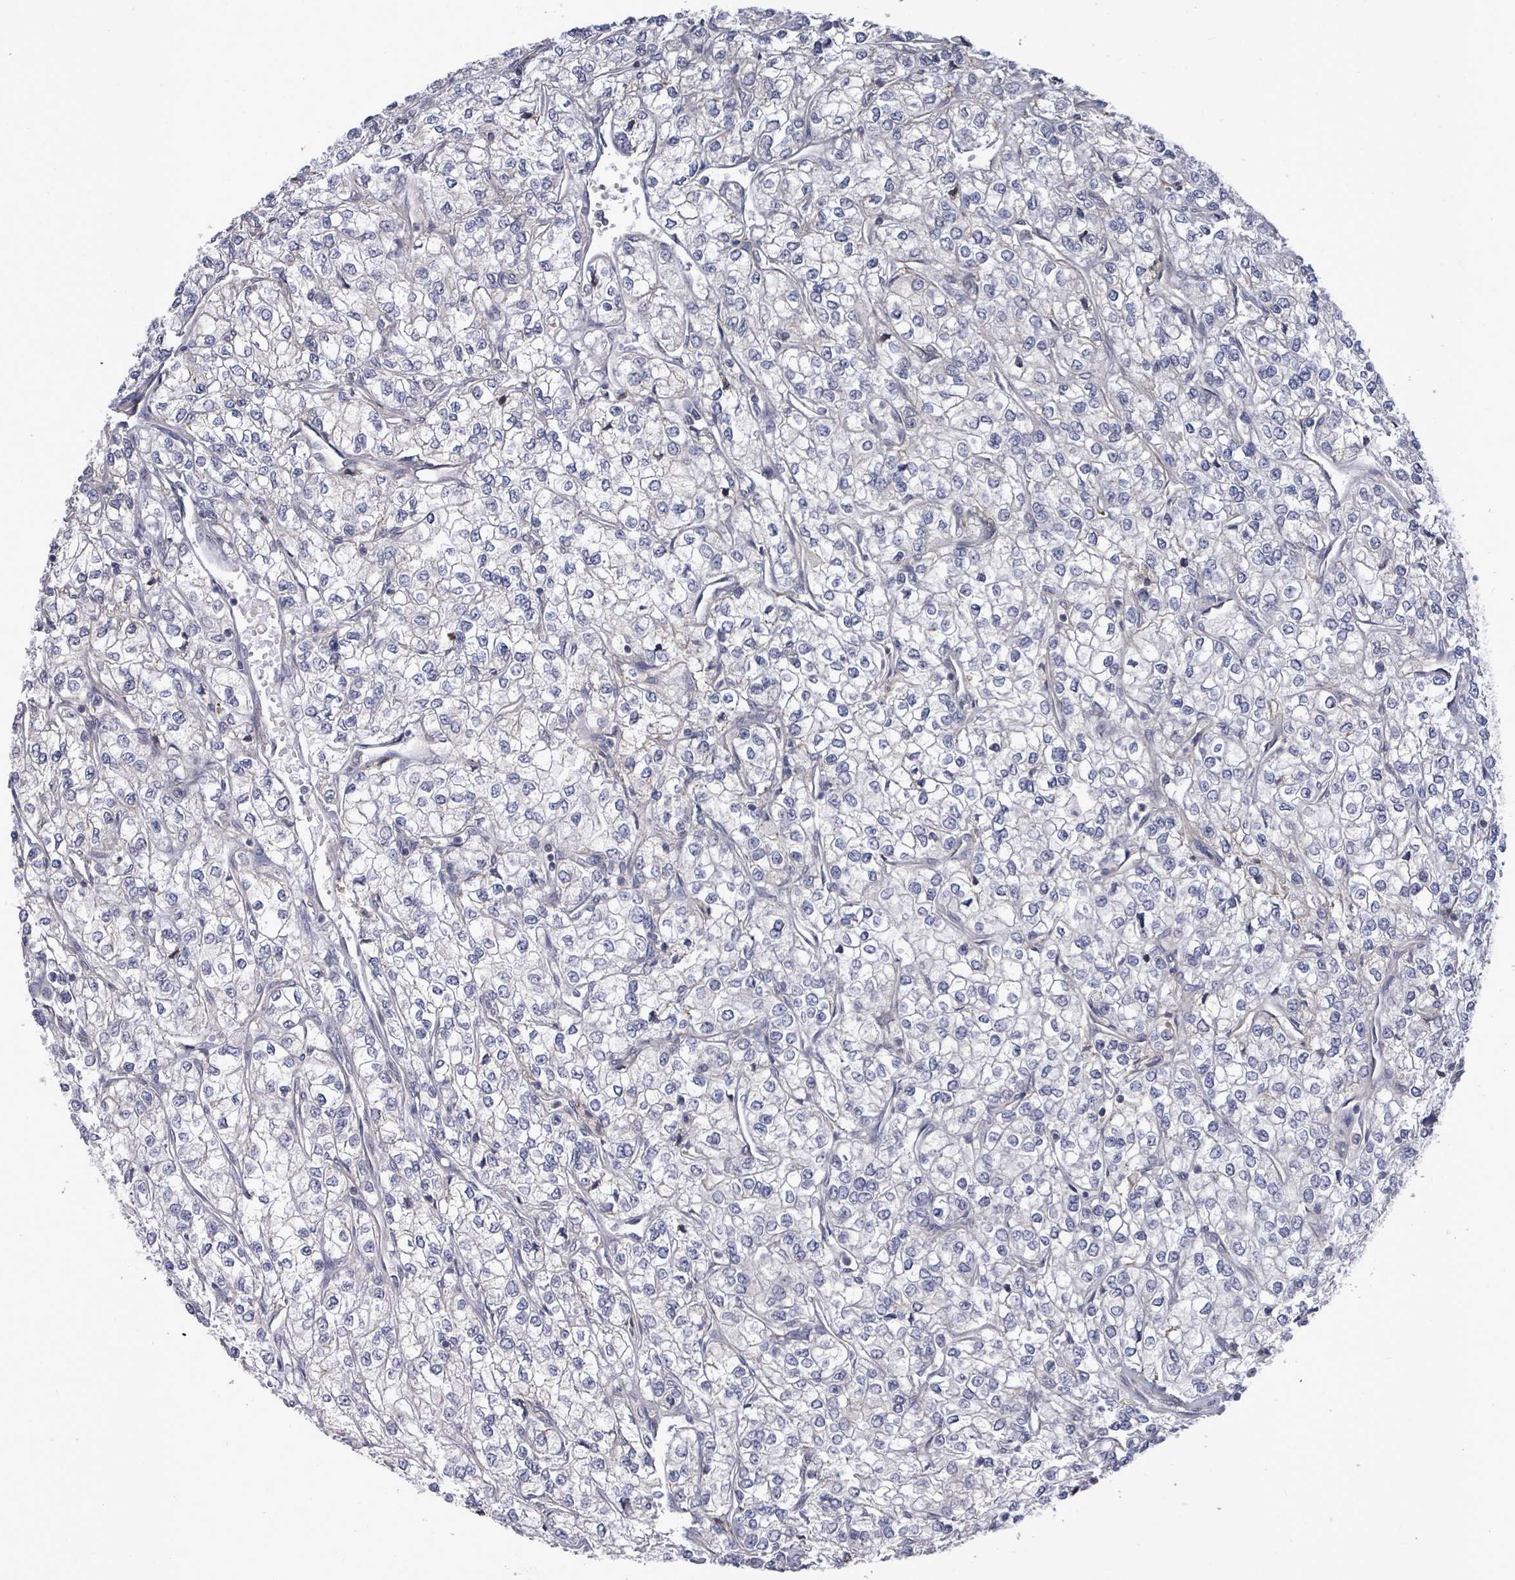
{"staining": {"intensity": "negative", "quantity": "none", "location": "none"}, "tissue": "renal cancer", "cell_type": "Tumor cells", "image_type": "cancer", "snomed": [{"axis": "morphology", "description": "Adenocarcinoma, NOS"}, {"axis": "topography", "description": "Kidney"}], "caption": "IHC of renal cancer (adenocarcinoma) shows no expression in tumor cells.", "gene": "PAPSS1", "patient": {"sex": "male", "age": 80}}